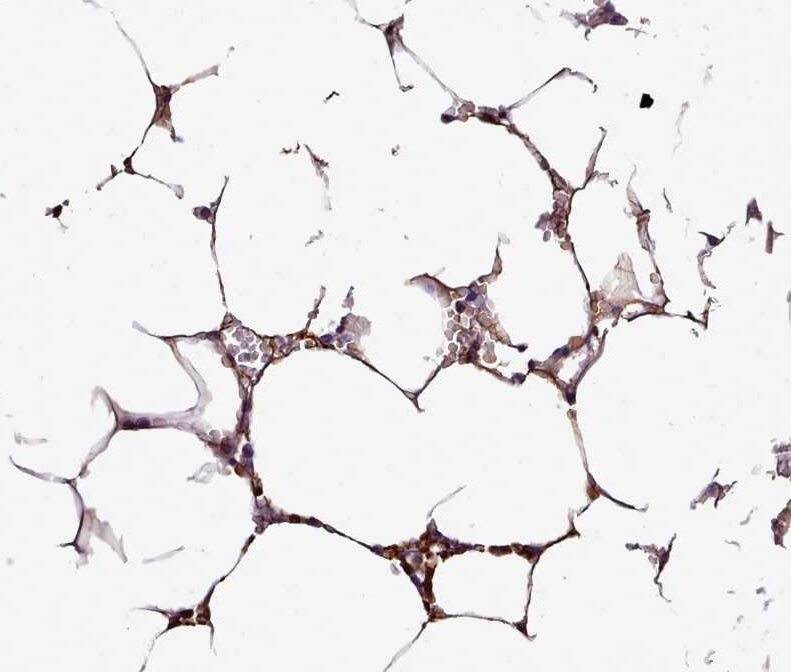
{"staining": {"intensity": "strong", "quantity": "<25%", "location": "cytoplasmic/membranous"}, "tissue": "bone marrow", "cell_type": "Hematopoietic cells", "image_type": "normal", "snomed": [{"axis": "morphology", "description": "Normal tissue, NOS"}, {"axis": "topography", "description": "Bone marrow"}], "caption": "This photomicrograph demonstrates unremarkable bone marrow stained with immunohistochemistry (IHC) to label a protein in brown. The cytoplasmic/membranous of hematopoietic cells show strong positivity for the protein. Nuclei are counter-stained blue.", "gene": "NBPF10", "patient": {"sex": "male", "age": 70}}